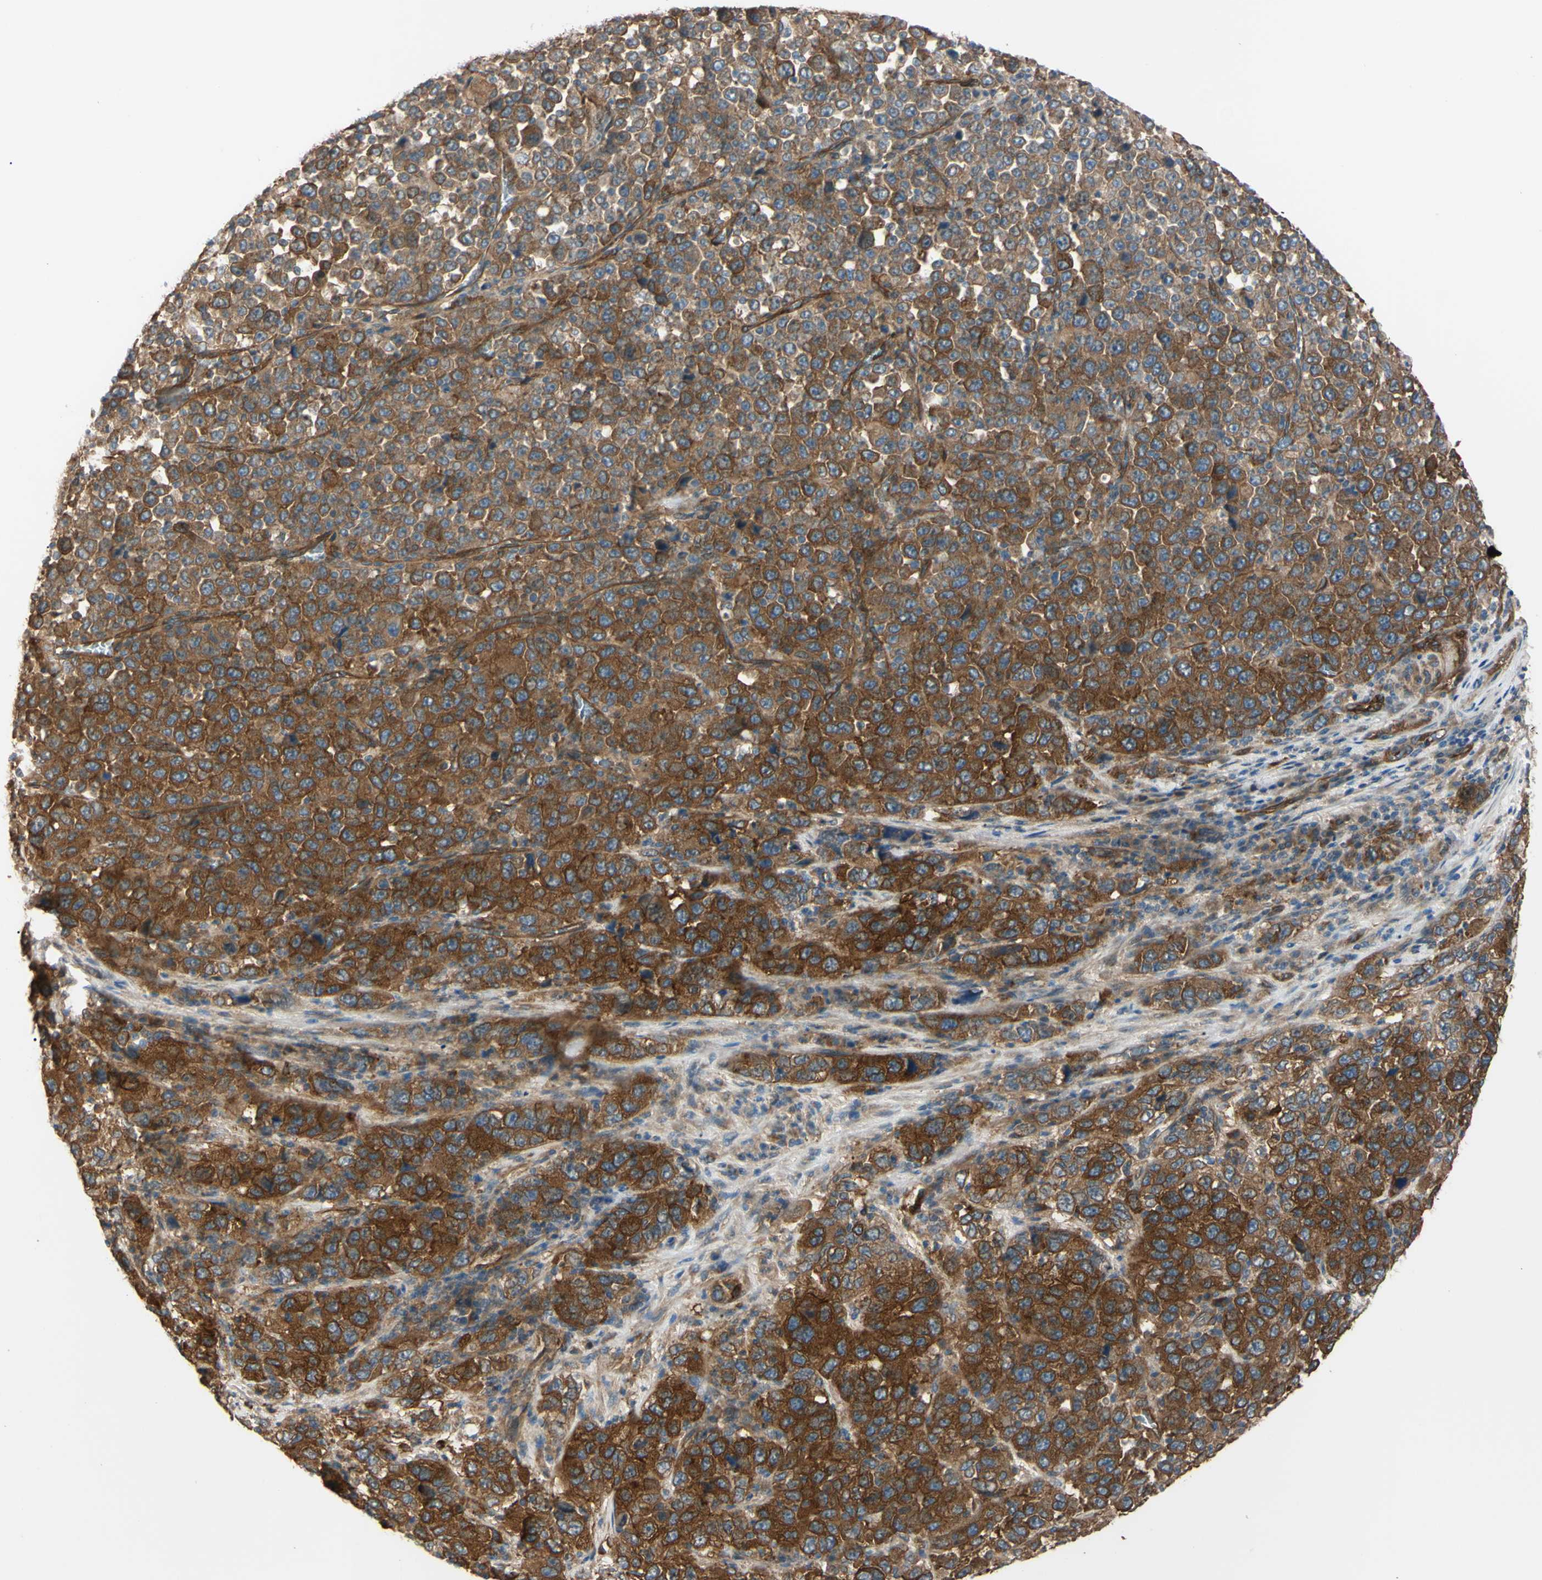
{"staining": {"intensity": "strong", "quantity": ">75%", "location": "cytoplasmic/membranous"}, "tissue": "stomach cancer", "cell_type": "Tumor cells", "image_type": "cancer", "snomed": [{"axis": "morphology", "description": "Normal tissue, NOS"}, {"axis": "morphology", "description": "Adenocarcinoma, NOS"}, {"axis": "topography", "description": "Stomach, upper"}, {"axis": "topography", "description": "Stomach"}], "caption": "Stomach cancer (adenocarcinoma) stained with a protein marker reveals strong staining in tumor cells.", "gene": "PTPN12", "patient": {"sex": "male", "age": 59}}